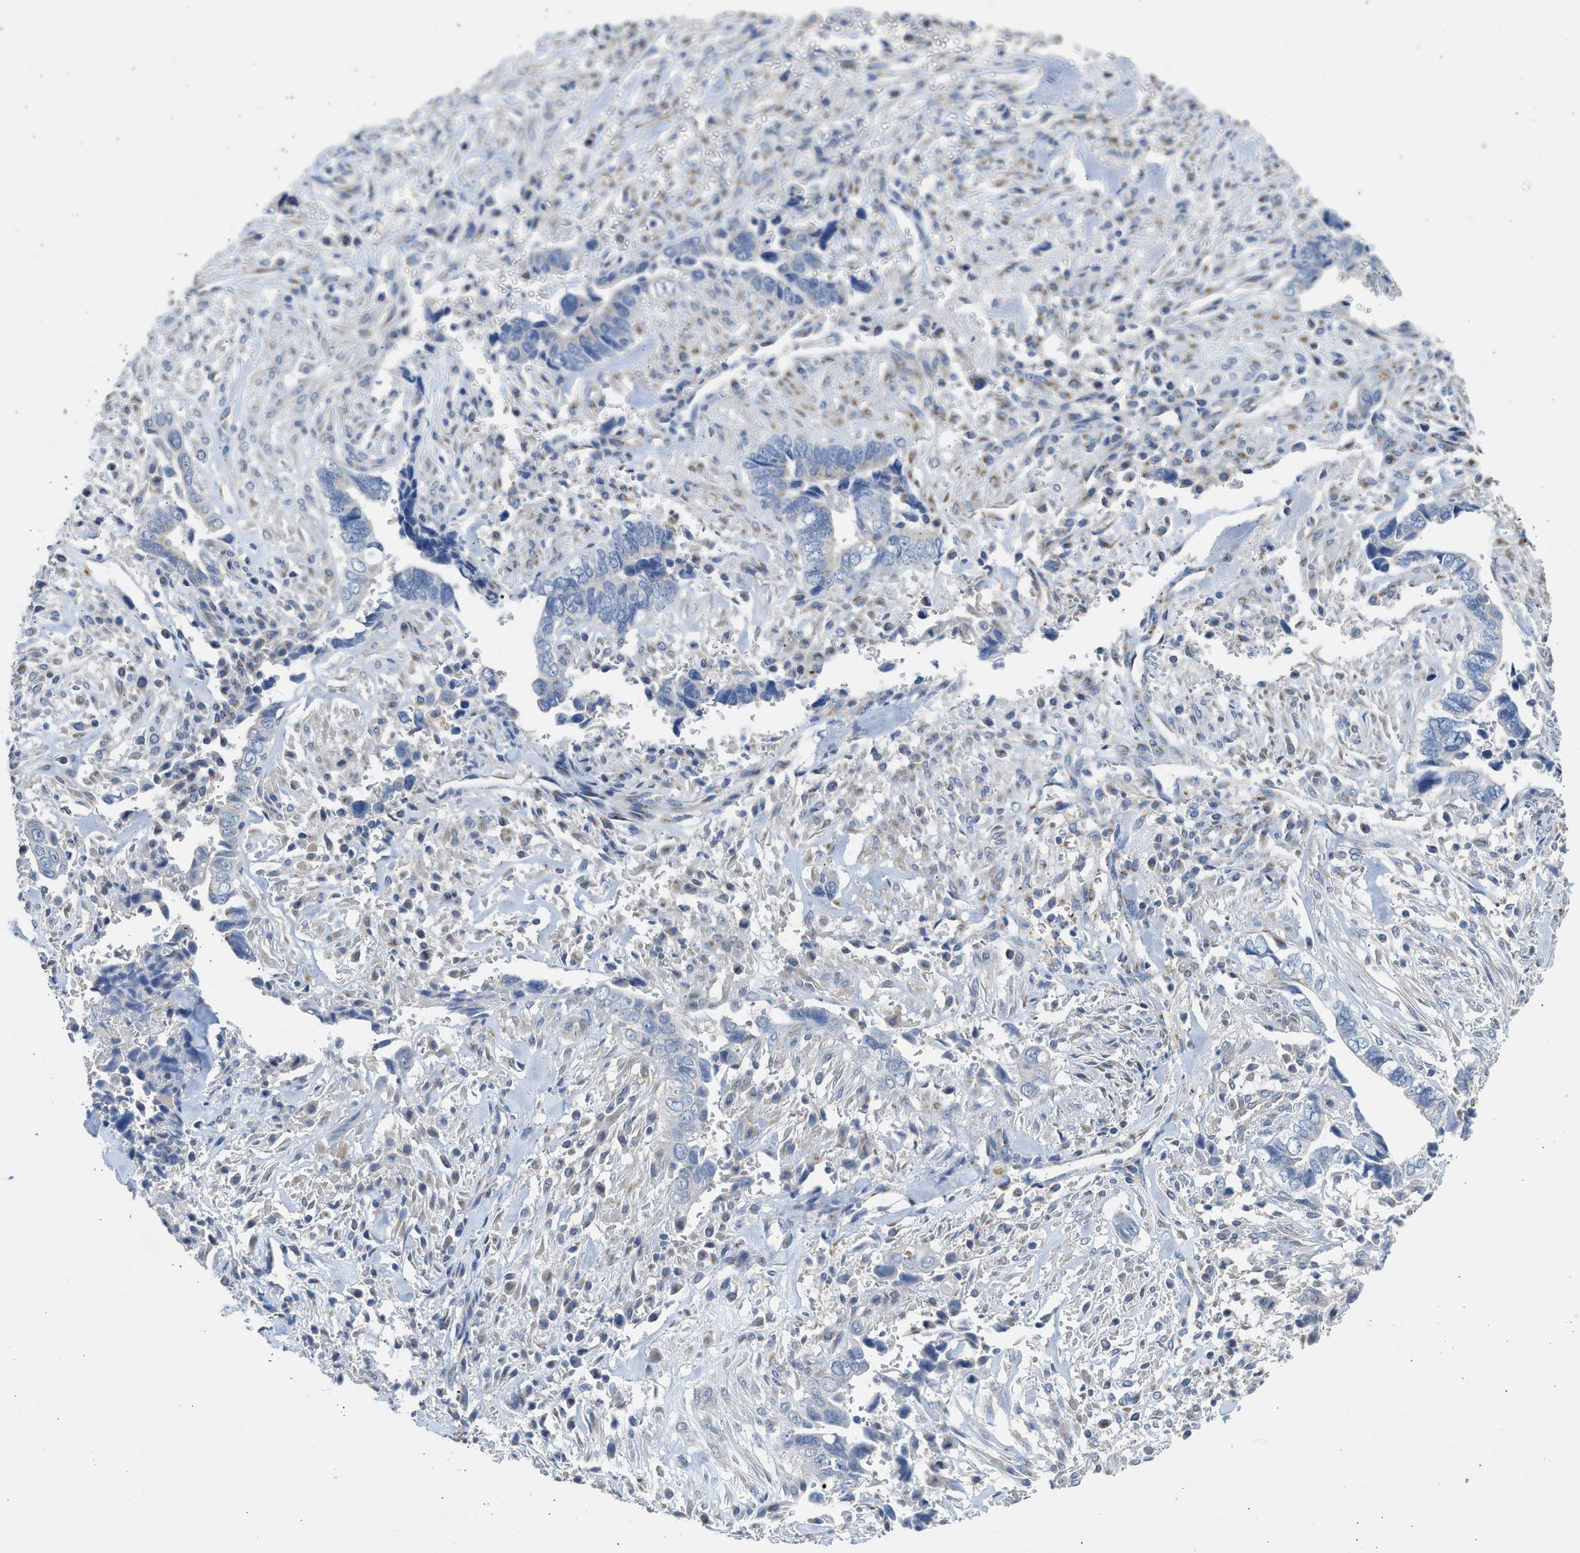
{"staining": {"intensity": "negative", "quantity": "none", "location": "none"}, "tissue": "liver cancer", "cell_type": "Tumor cells", "image_type": "cancer", "snomed": [{"axis": "morphology", "description": "Cholangiocarcinoma"}, {"axis": "topography", "description": "Liver"}], "caption": "A high-resolution histopathology image shows IHC staining of liver cholangiocarcinoma, which demonstrates no significant expression in tumor cells. (DAB immunohistochemistry (IHC) visualized using brightfield microscopy, high magnification).", "gene": "IPO8", "patient": {"sex": "female", "age": 79}}